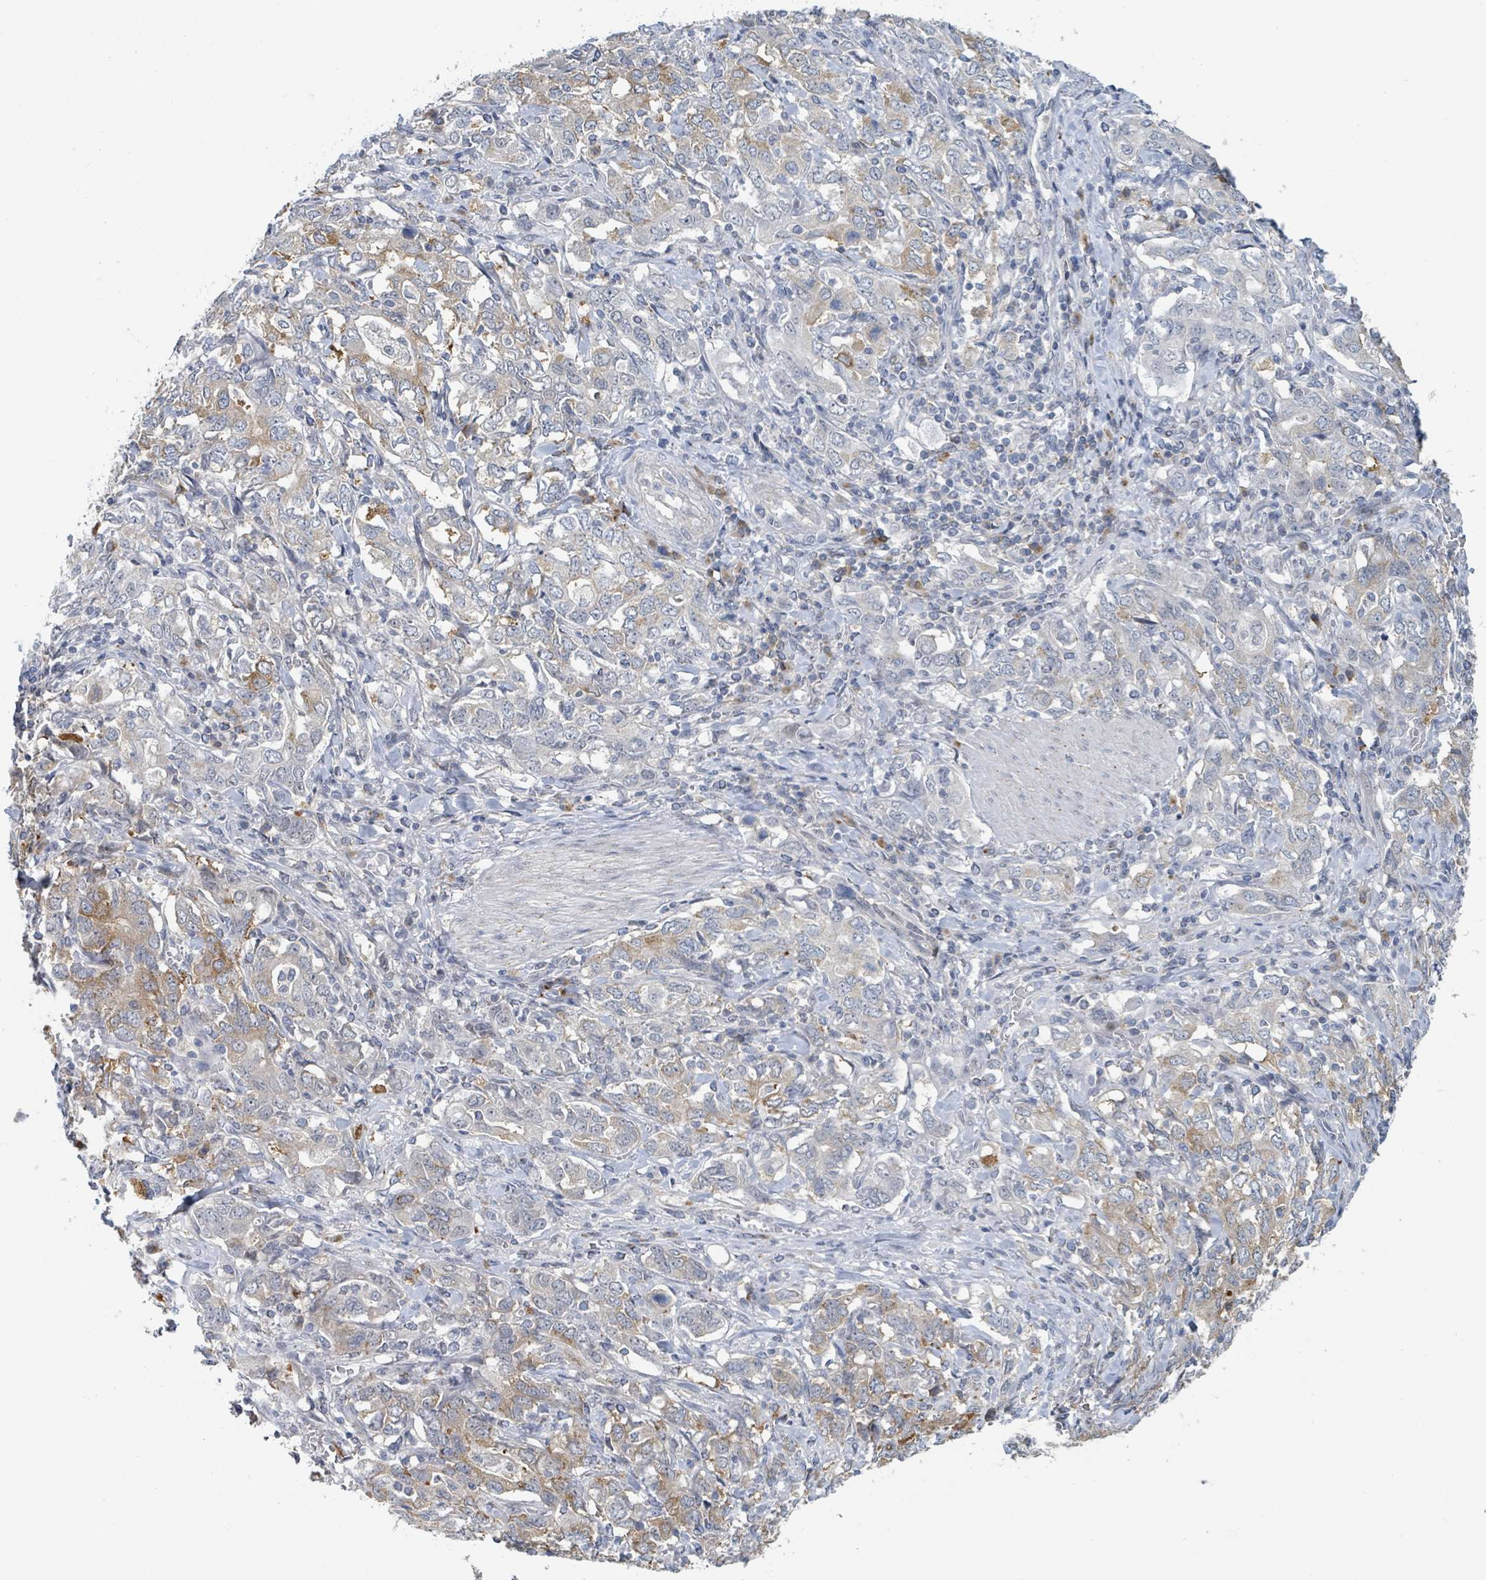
{"staining": {"intensity": "moderate", "quantity": "25%-75%", "location": "cytoplasmic/membranous"}, "tissue": "stomach cancer", "cell_type": "Tumor cells", "image_type": "cancer", "snomed": [{"axis": "morphology", "description": "Adenocarcinoma, NOS"}, {"axis": "topography", "description": "Stomach, upper"}, {"axis": "topography", "description": "Stomach"}], "caption": "Human stomach cancer (adenocarcinoma) stained for a protein (brown) shows moderate cytoplasmic/membranous positive expression in about 25%-75% of tumor cells.", "gene": "ANKRD55", "patient": {"sex": "male", "age": 62}}